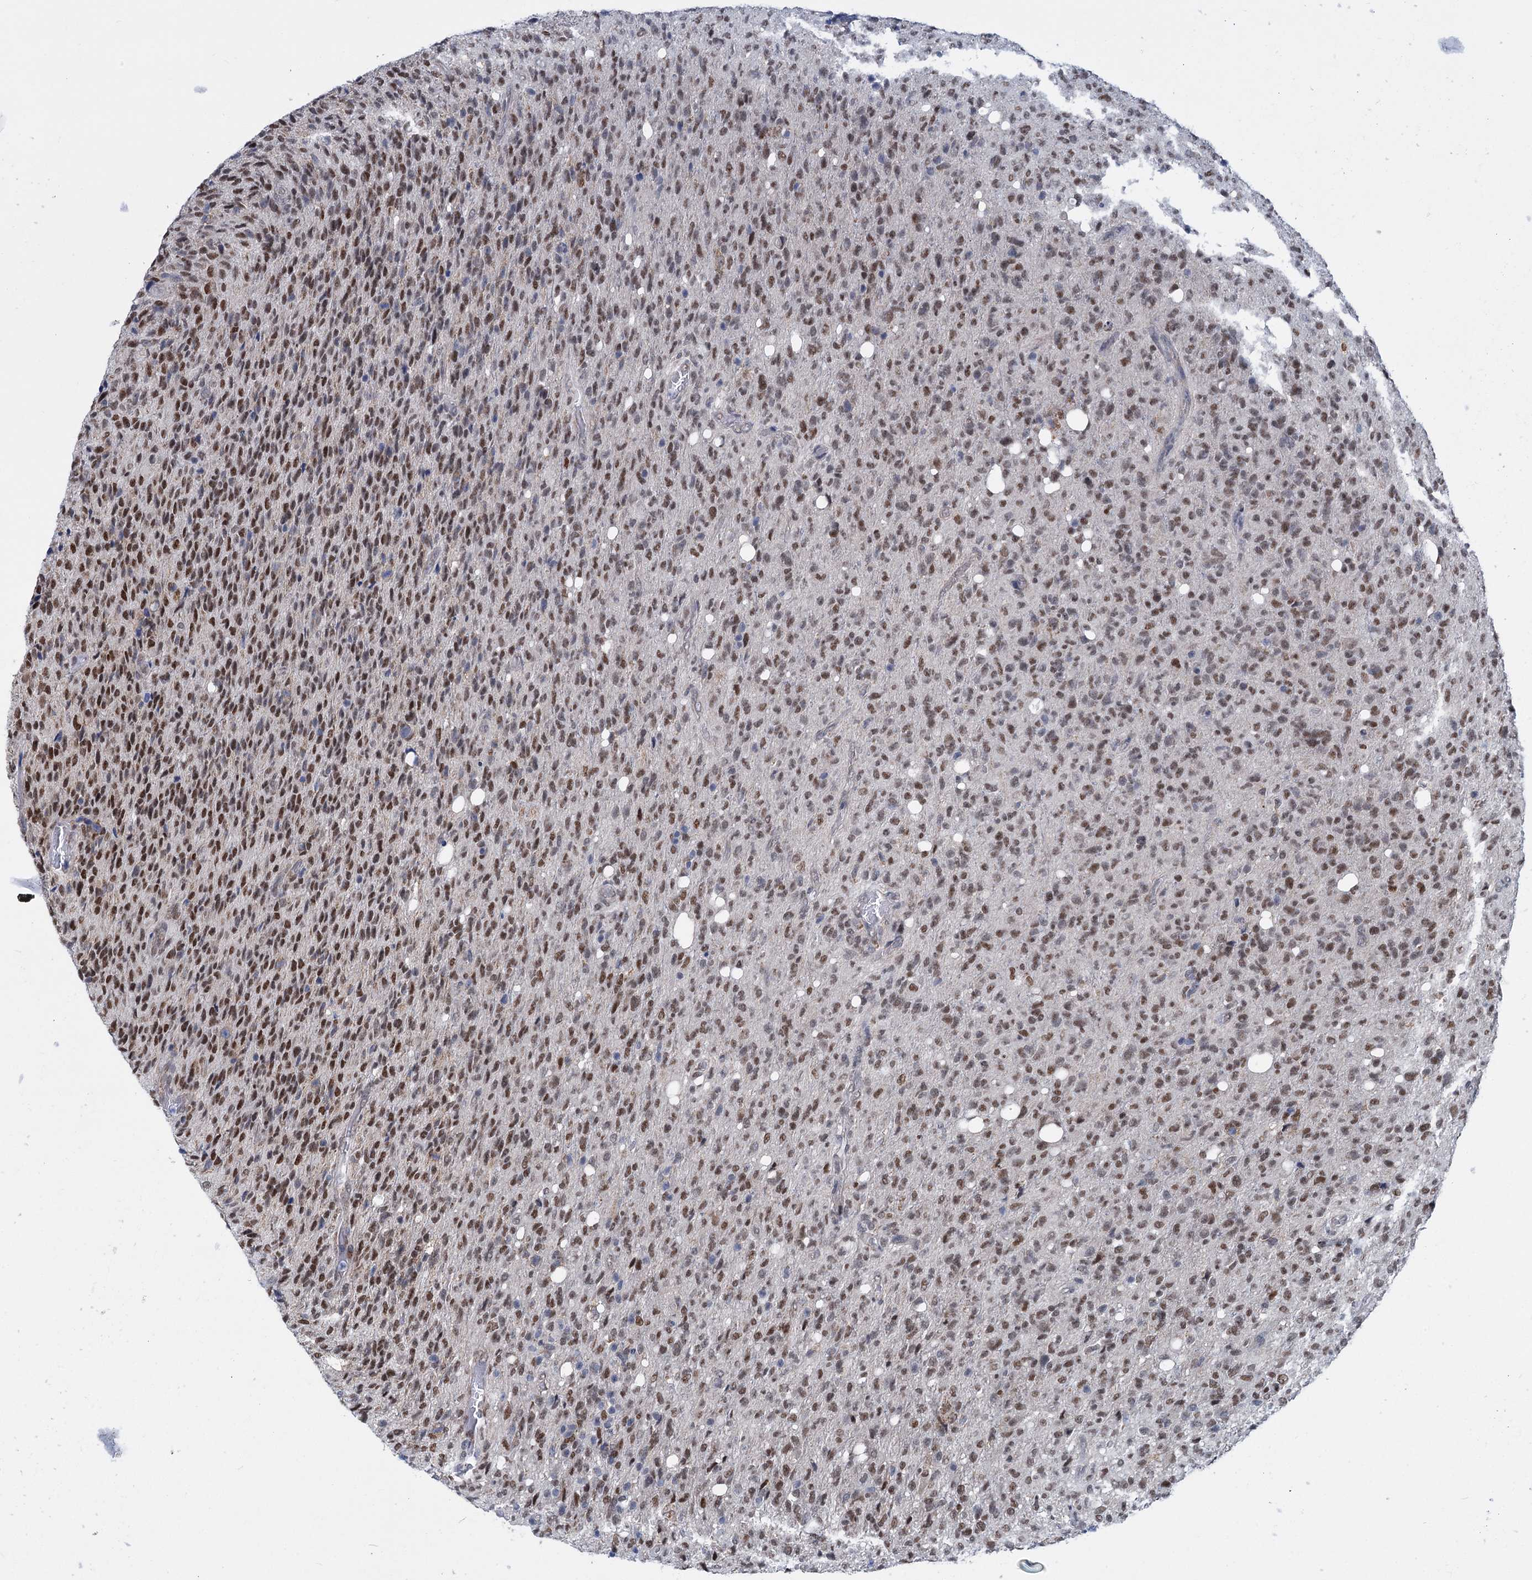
{"staining": {"intensity": "moderate", "quantity": ">75%", "location": "nuclear"}, "tissue": "glioma", "cell_type": "Tumor cells", "image_type": "cancer", "snomed": [{"axis": "morphology", "description": "Glioma, malignant, High grade"}, {"axis": "topography", "description": "Brain"}], "caption": "A histopathology image showing moderate nuclear positivity in approximately >75% of tumor cells in glioma, as visualized by brown immunohistochemical staining.", "gene": "MORN3", "patient": {"sex": "female", "age": 57}}